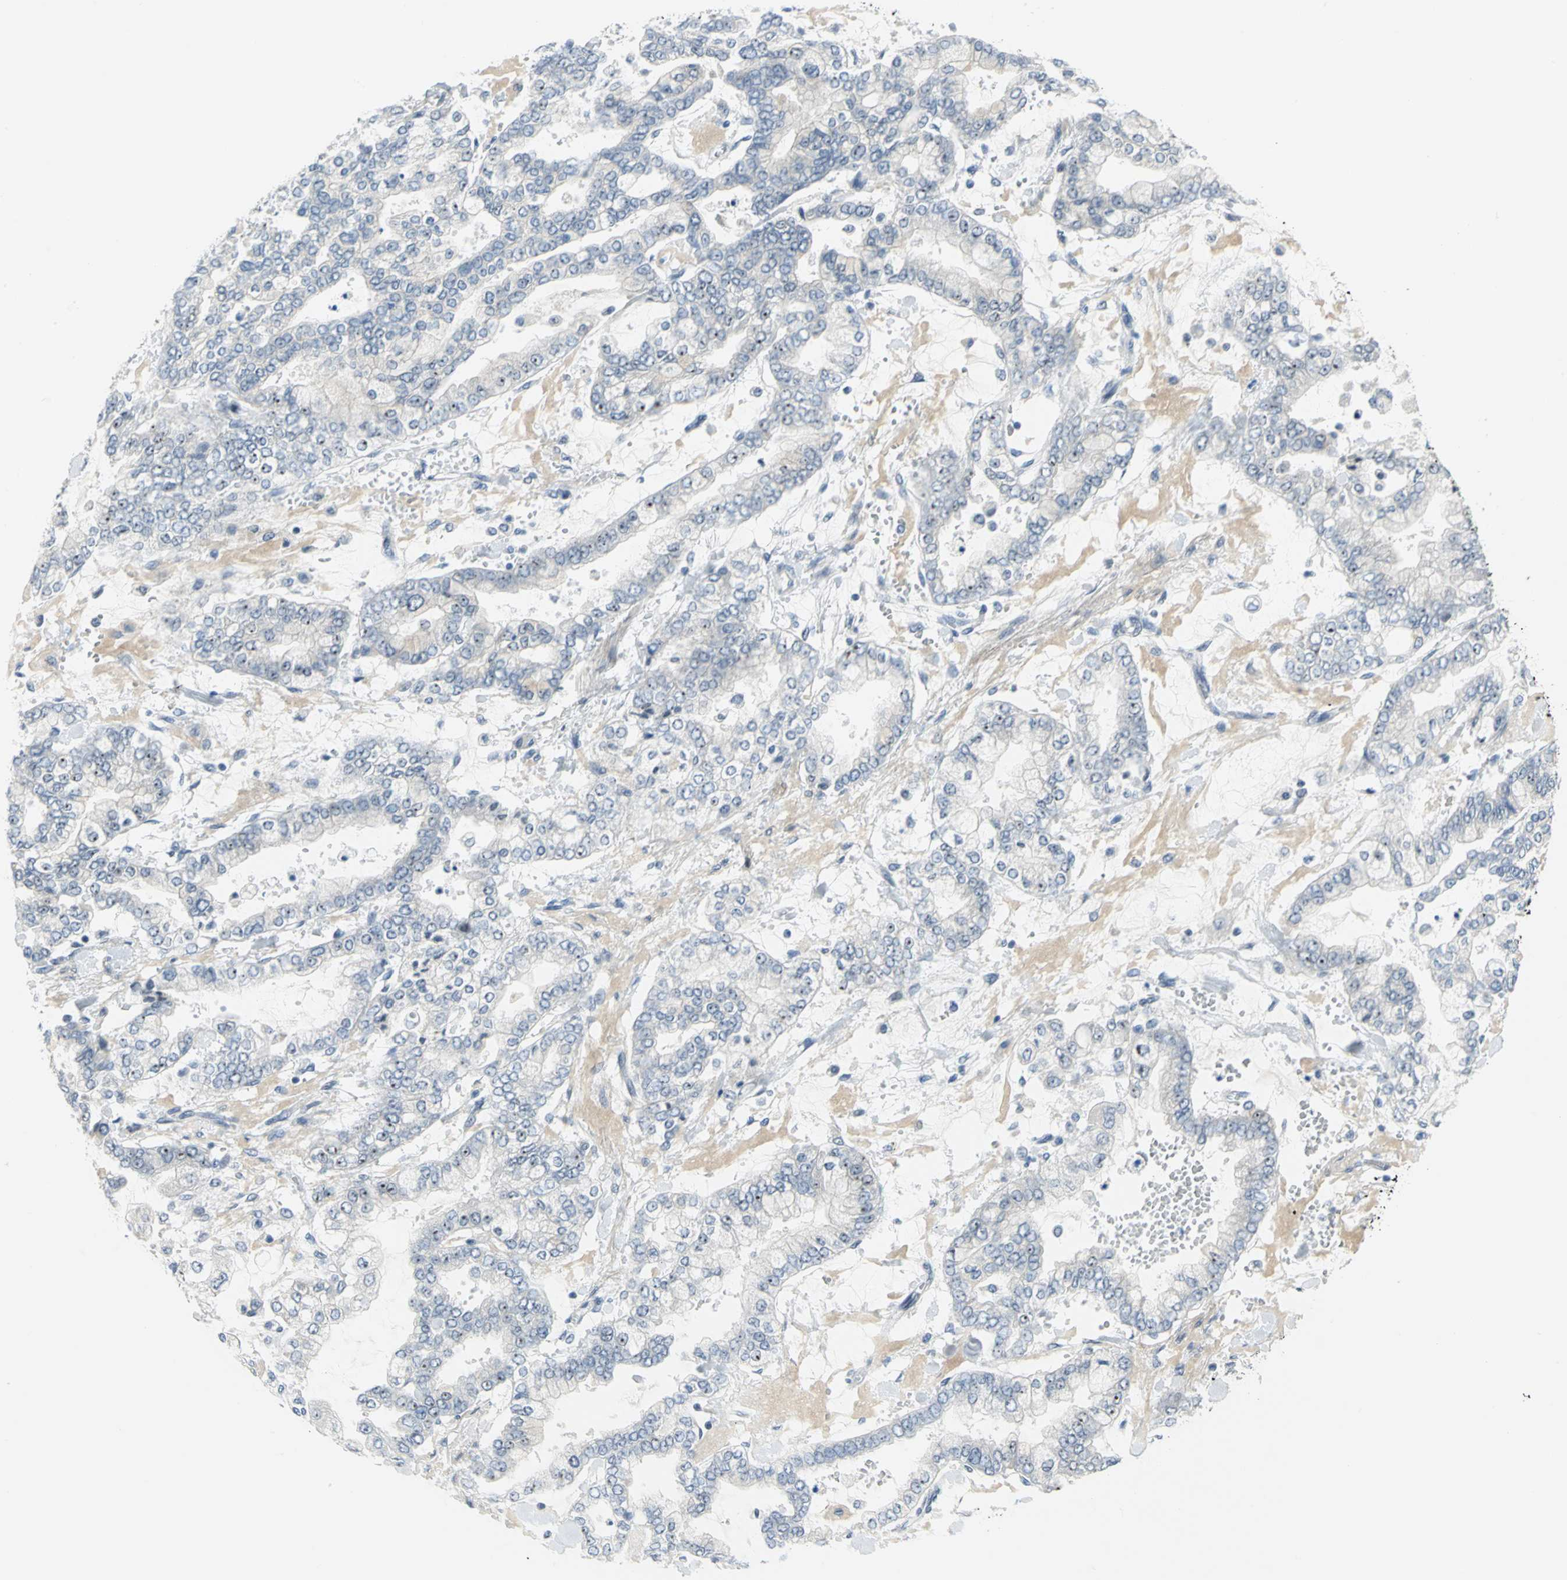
{"staining": {"intensity": "strong", "quantity": "25%-75%", "location": "nuclear"}, "tissue": "stomach cancer", "cell_type": "Tumor cells", "image_type": "cancer", "snomed": [{"axis": "morphology", "description": "Normal tissue, NOS"}, {"axis": "morphology", "description": "Adenocarcinoma, NOS"}, {"axis": "topography", "description": "Stomach, upper"}, {"axis": "topography", "description": "Stomach"}], "caption": "This is an image of IHC staining of stomach adenocarcinoma, which shows strong staining in the nuclear of tumor cells.", "gene": "MYBBP1A", "patient": {"sex": "male", "age": 76}}